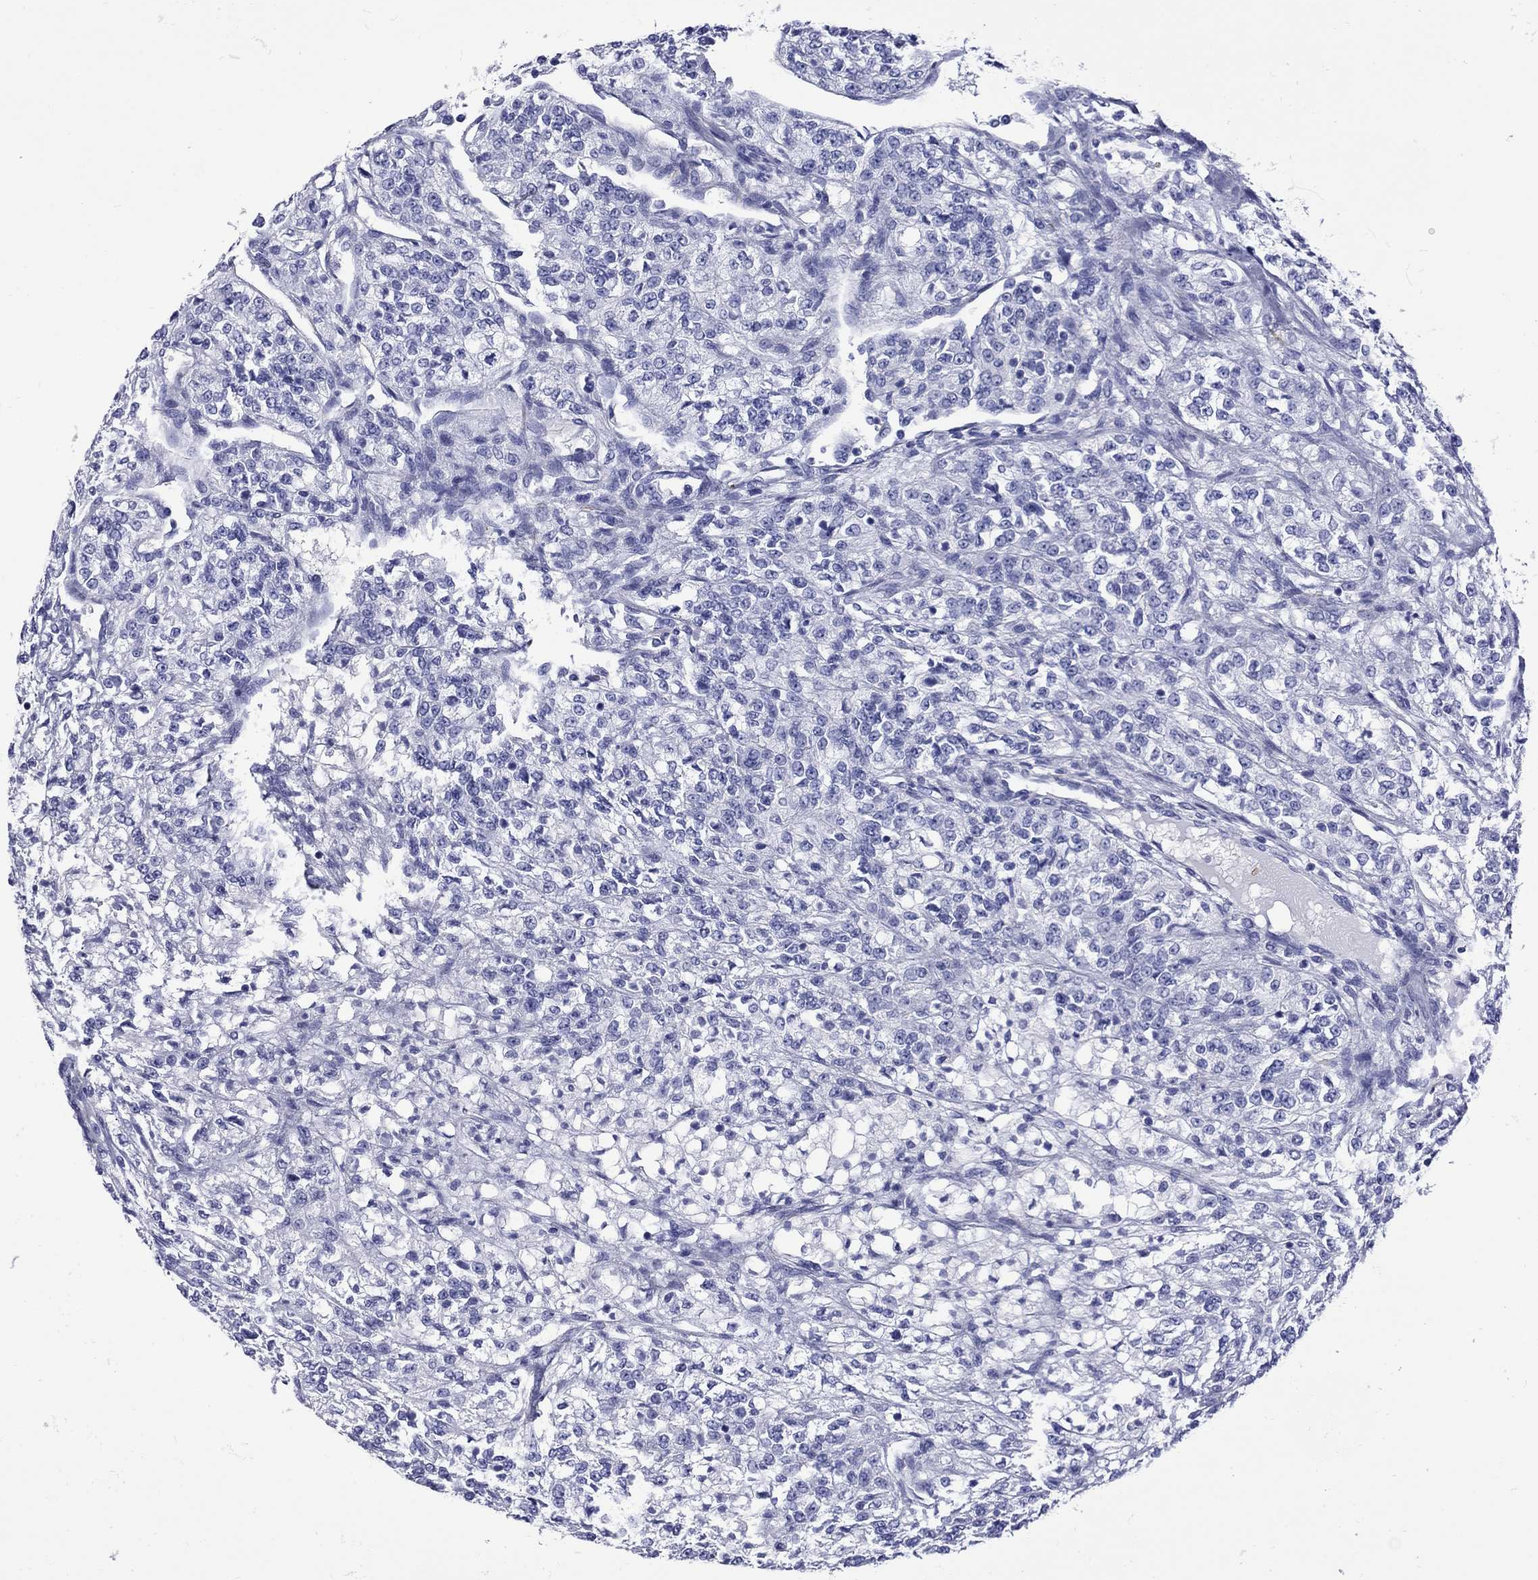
{"staining": {"intensity": "negative", "quantity": "none", "location": "none"}, "tissue": "renal cancer", "cell_type": "Tumor cells", "image_type": "cancer", "snomed": [{"axis": "morphology", "description": "Adenocarcinoma, NOS"}, {"axis": "topography", "description": "Kidney"}], "caption": "Immunohistochemical staining of renal cancer (adenocarcinoma) exhibits no significant staining in tumor cells.", "gene": "ROM1", "patient": {"sex": "female", "age": 63}}